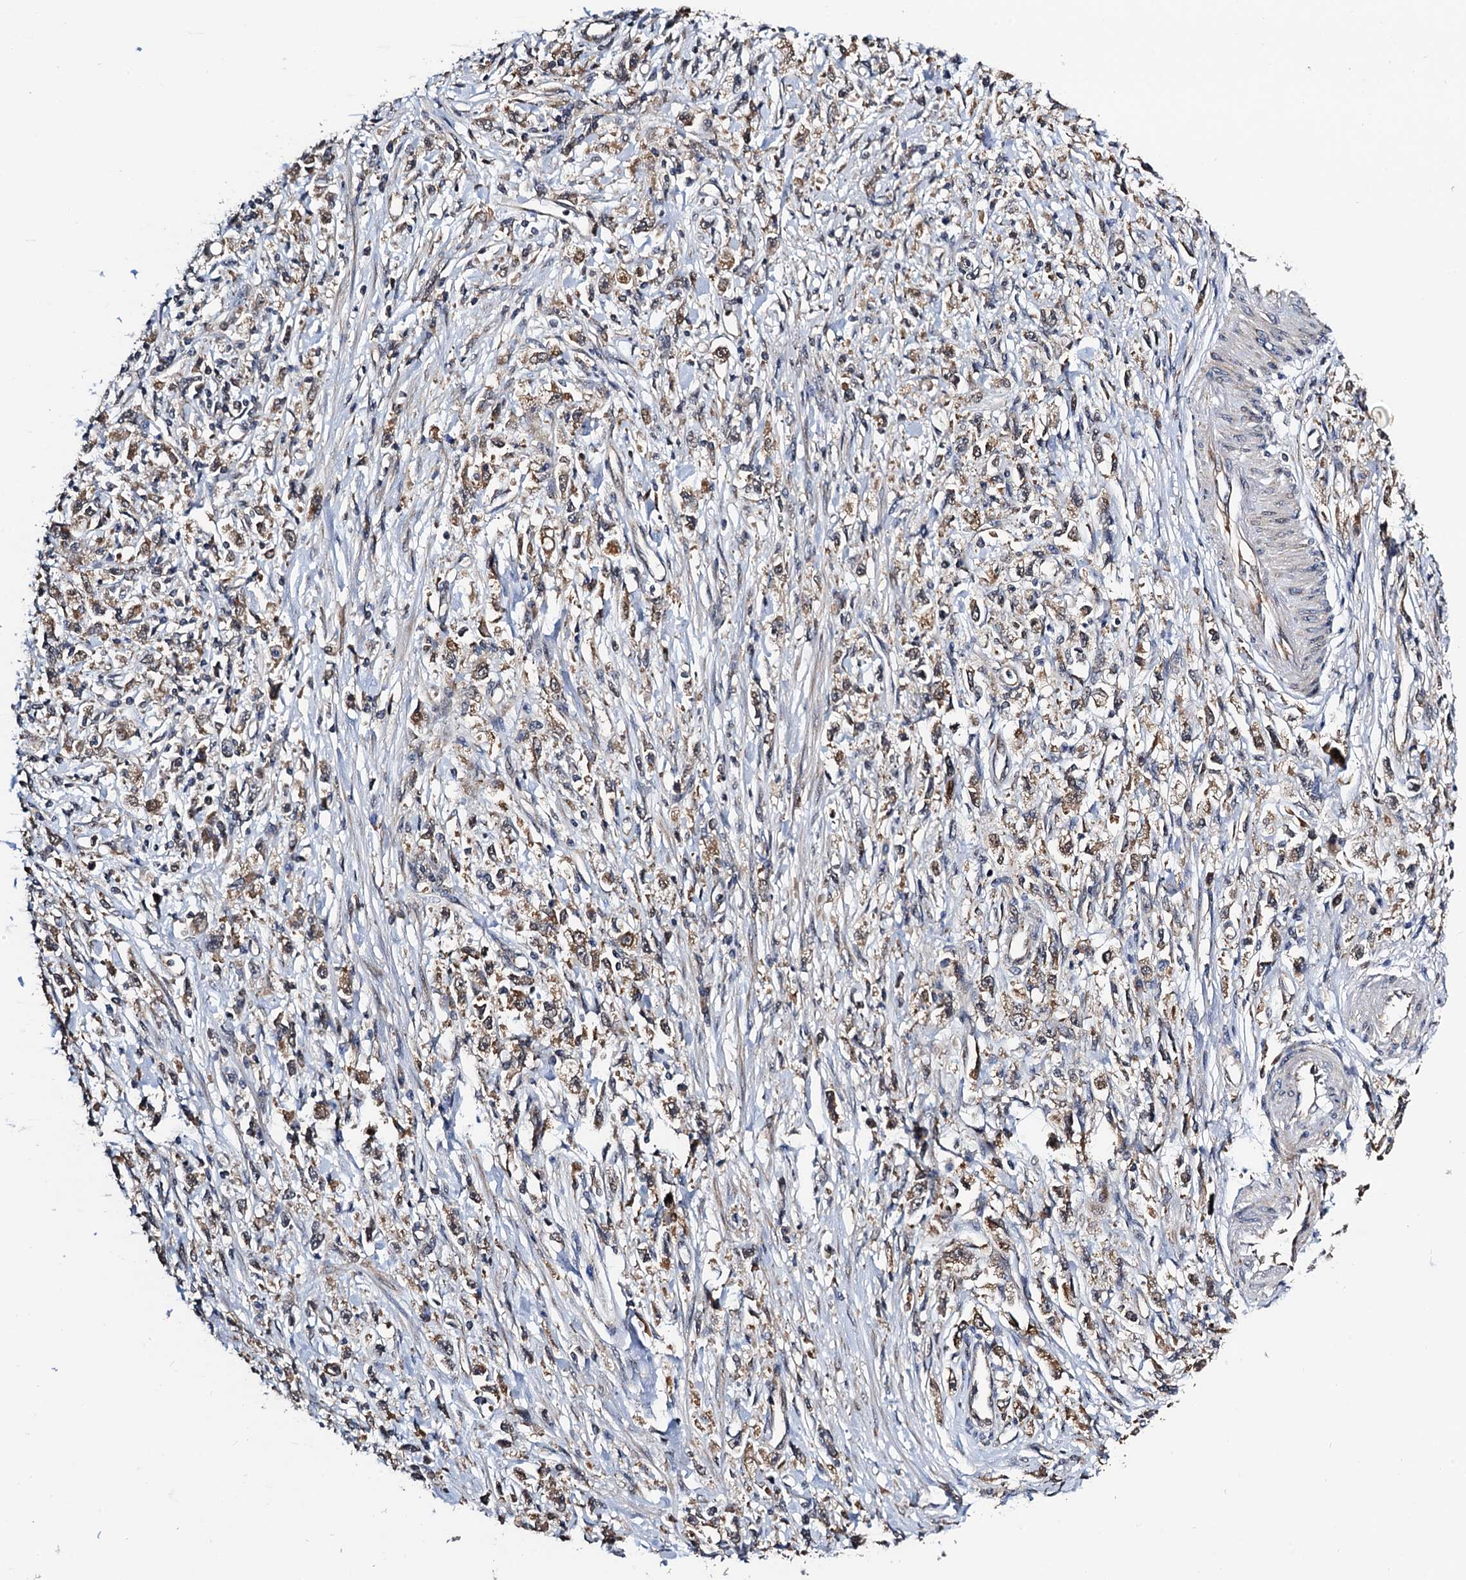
{"staining": {"intensity": "moderate", "quantity": ">75%", "location": "cytoplasmic/membranous"}, "tissue": "stomach cancer", "cell_type": "Tumor cells", "image_type": "cancer", "snomed": [{"axis": "morphology", "description": "Adenocarcinoma, NOS"}, {"axis": "topography", "description": "Stomach"}], "caption": "A high-resolution micrograph shows immunohistochemistry (IHC) staining of stomach cancer (adenocarcinoma), which demonstrates moderate cytoplasmic/membranous positivity in about >75% of tumor cells.", "gene": "NAA16", "patient": {"sex": "female", "age": 59}}